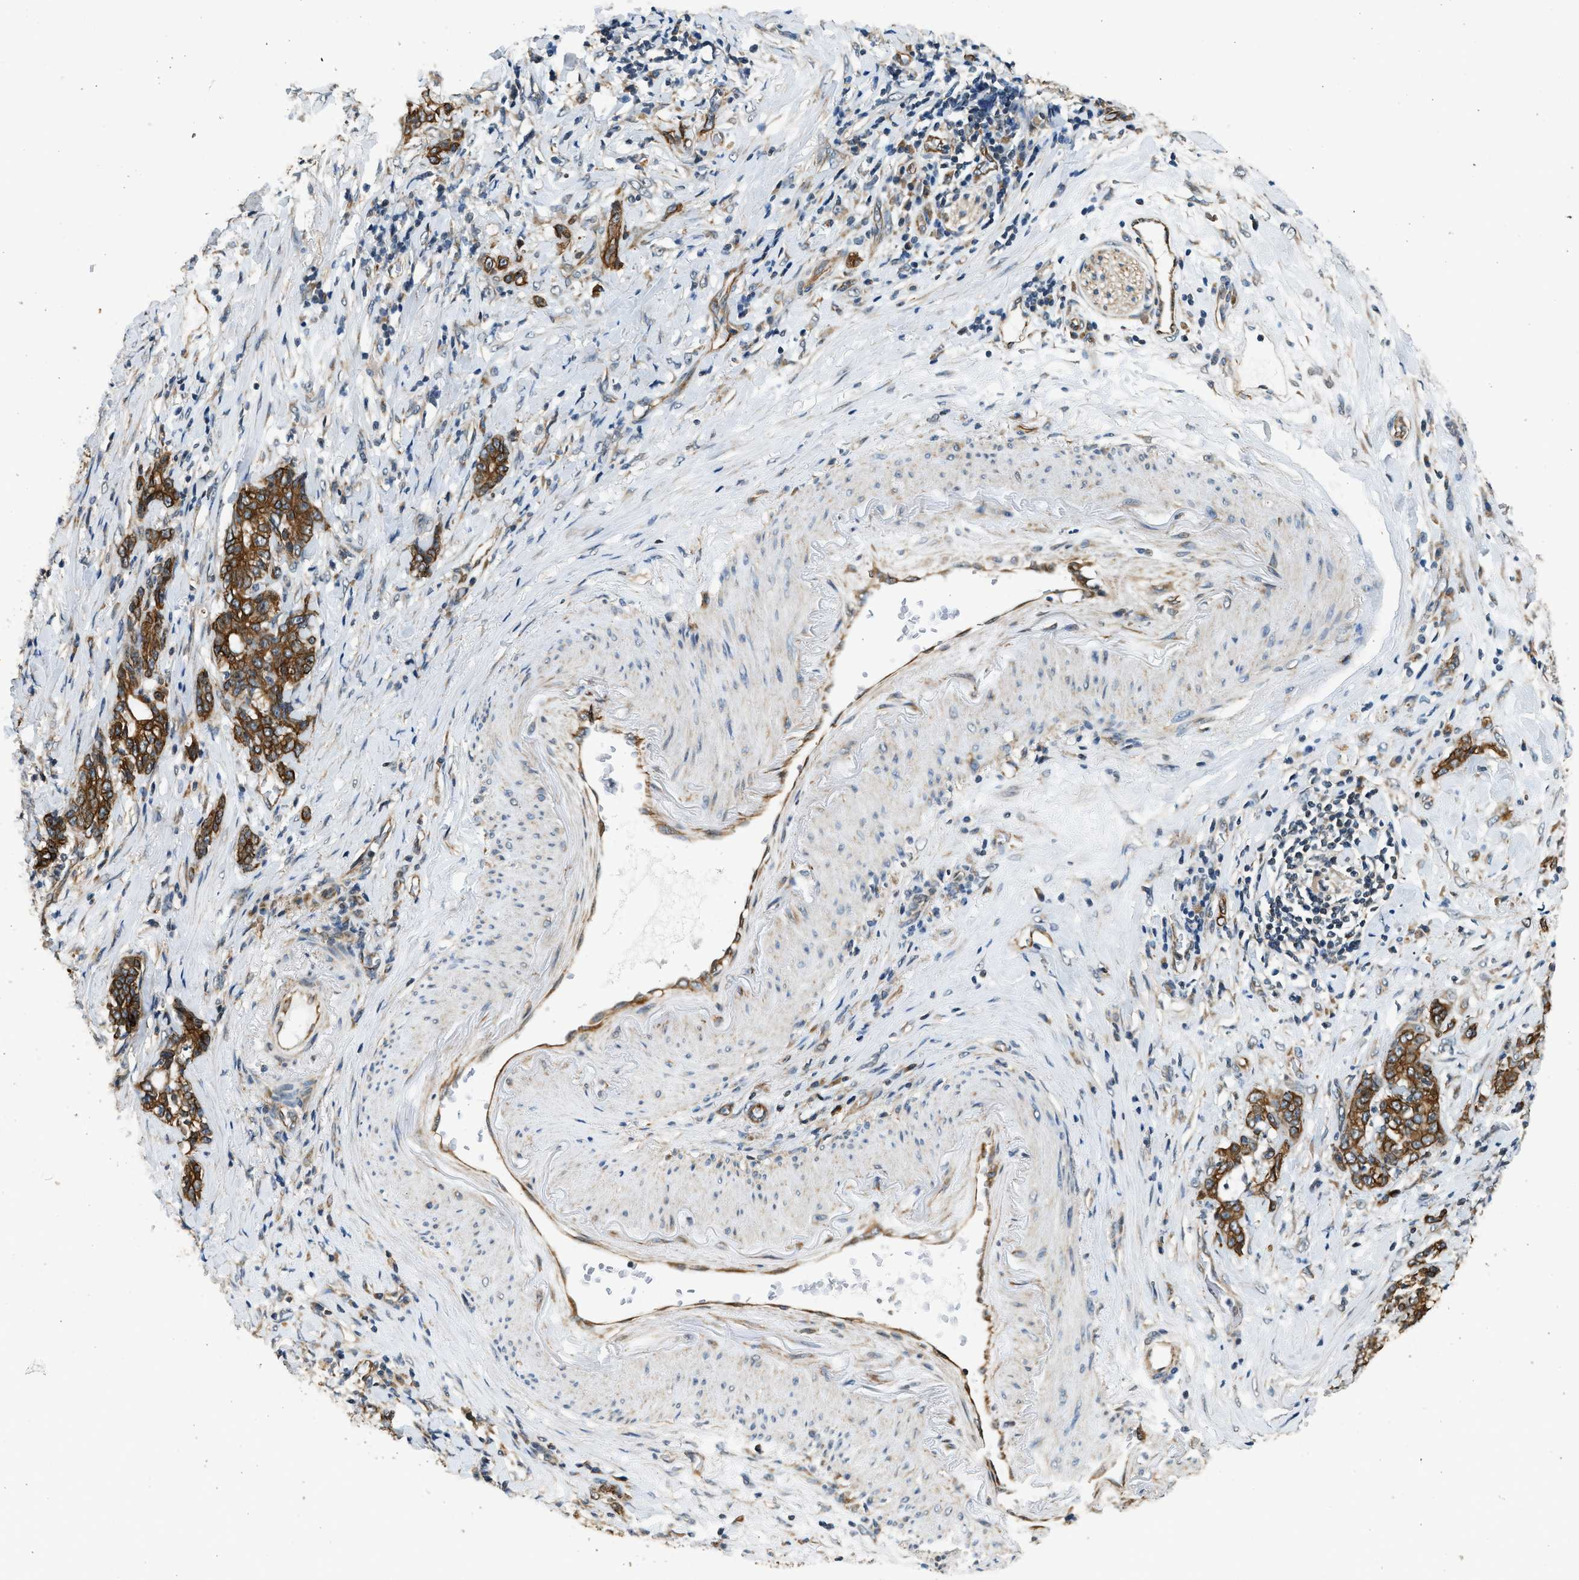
{"staining": {"intensity": "strong", "quantity": ">75%", "location": "cytoplasmic/membranous"}, "tissue": "stomach cancer", "cell_type": "Tumor cells", "image_type": "cancer", "snomed": [{"axis": "morphology", "description": "Adenocarcinoma, NOS"}, {"axis": "topography", "description": "Stomach, lower"}], "caption": "A histopathology image of adenocarcinoma (stomach) stained for a protein exhibits strong cytoplasmic/membranous brown staining in tumor cells.", "gene": "PCLO", "patient": {"sex": "male", "age": 88}}